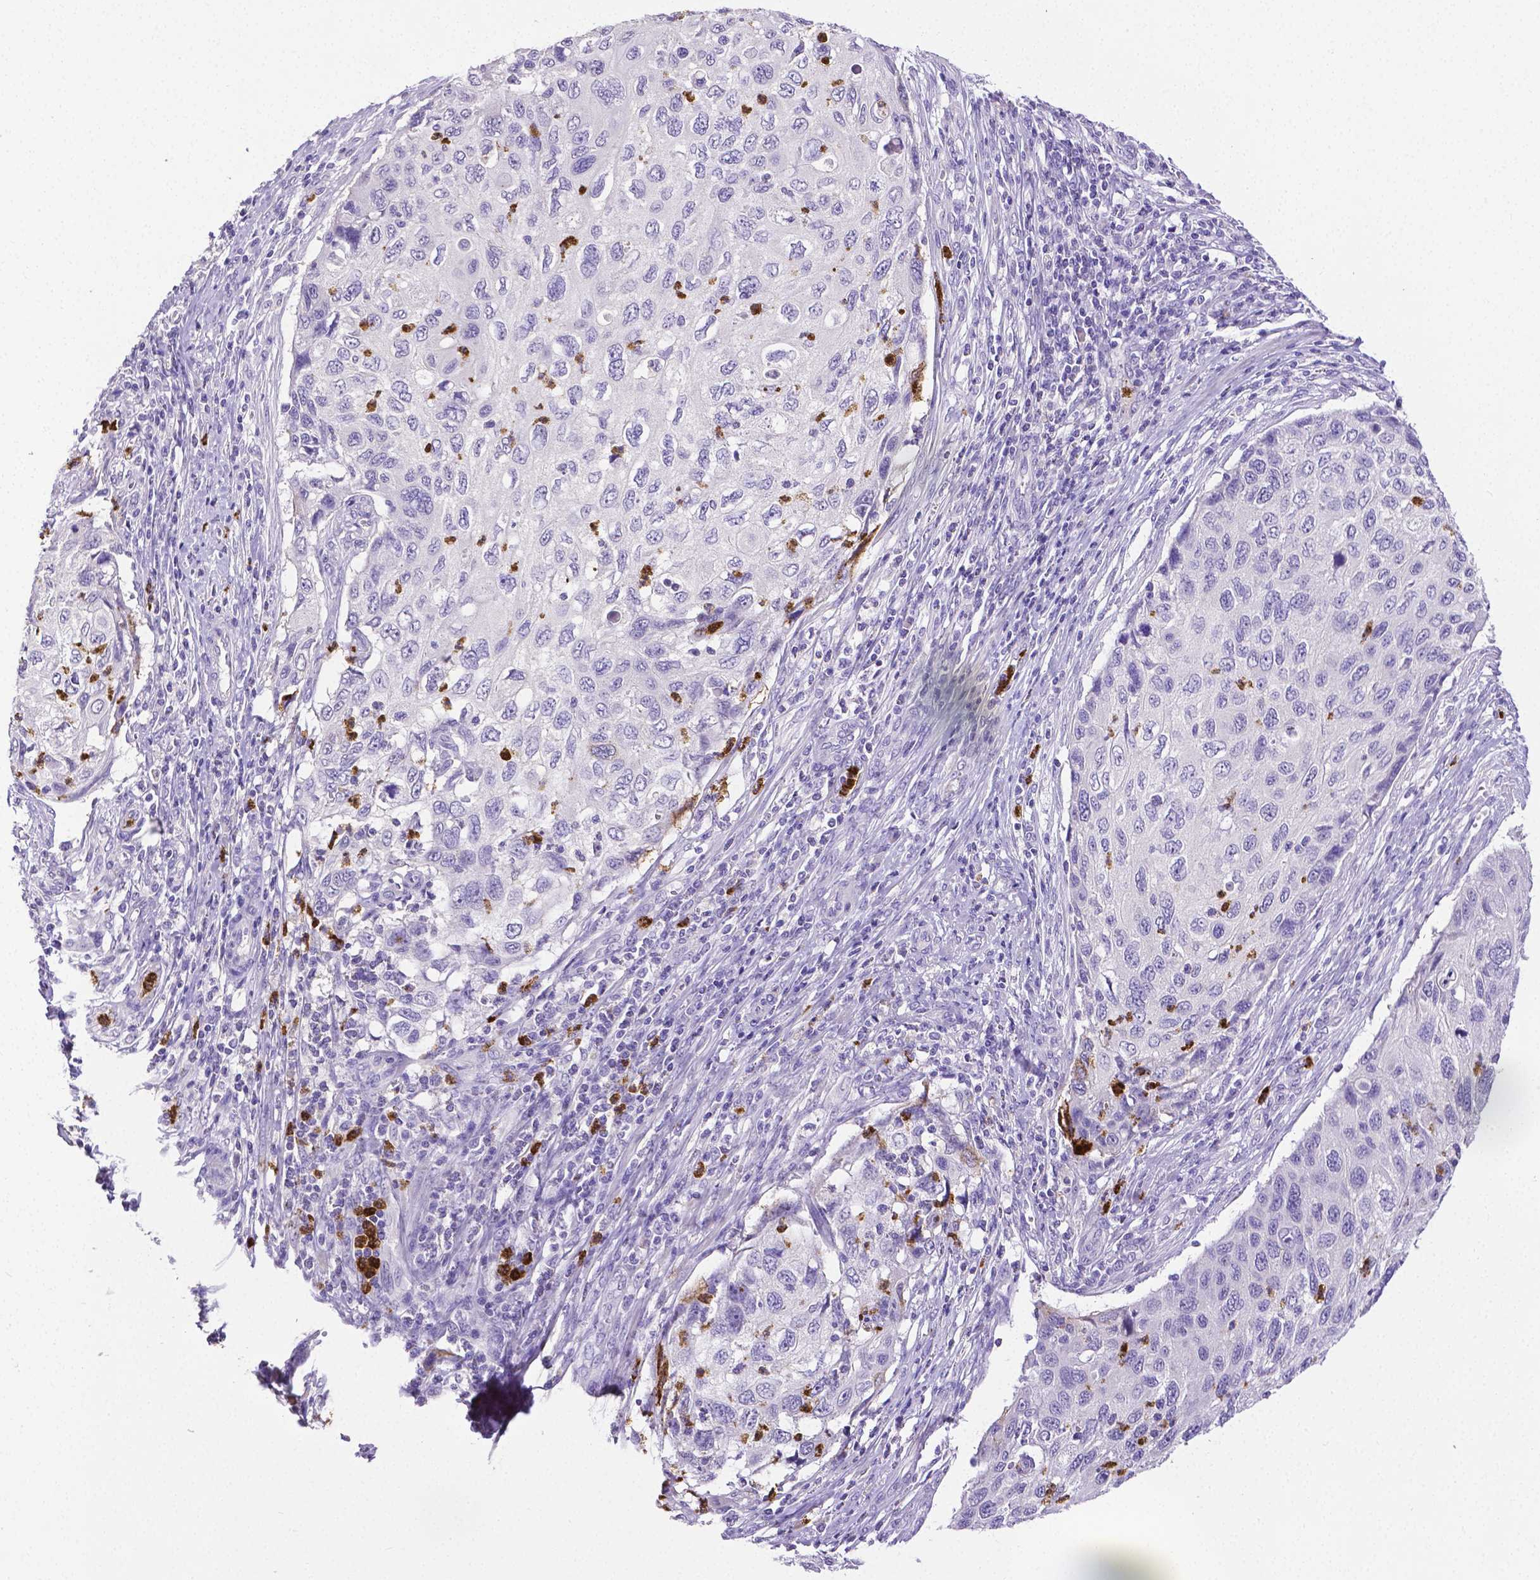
{"staining": {"intensity": "negative", "quantity": "none", "location": "none"}, "tissue": "cervical cancer", "cell_type": "Tumor cells", "image_type": "cancer", "snomed": [{"axis": "morphology", "description": "Squamous cell carcinoma, NOS"}, {"axis": "topography", "description": "Cervix"}], "caption": "High magnification brightfield microscopy of cervical cancer stained with DAB (3,3'-diaminobenzidine) (brown) and counterstained with hematoxylin (blue): tumor cells show no significant positivity.", "gene": "MMP9", "patient": {"sex": "female", "age": 70}}